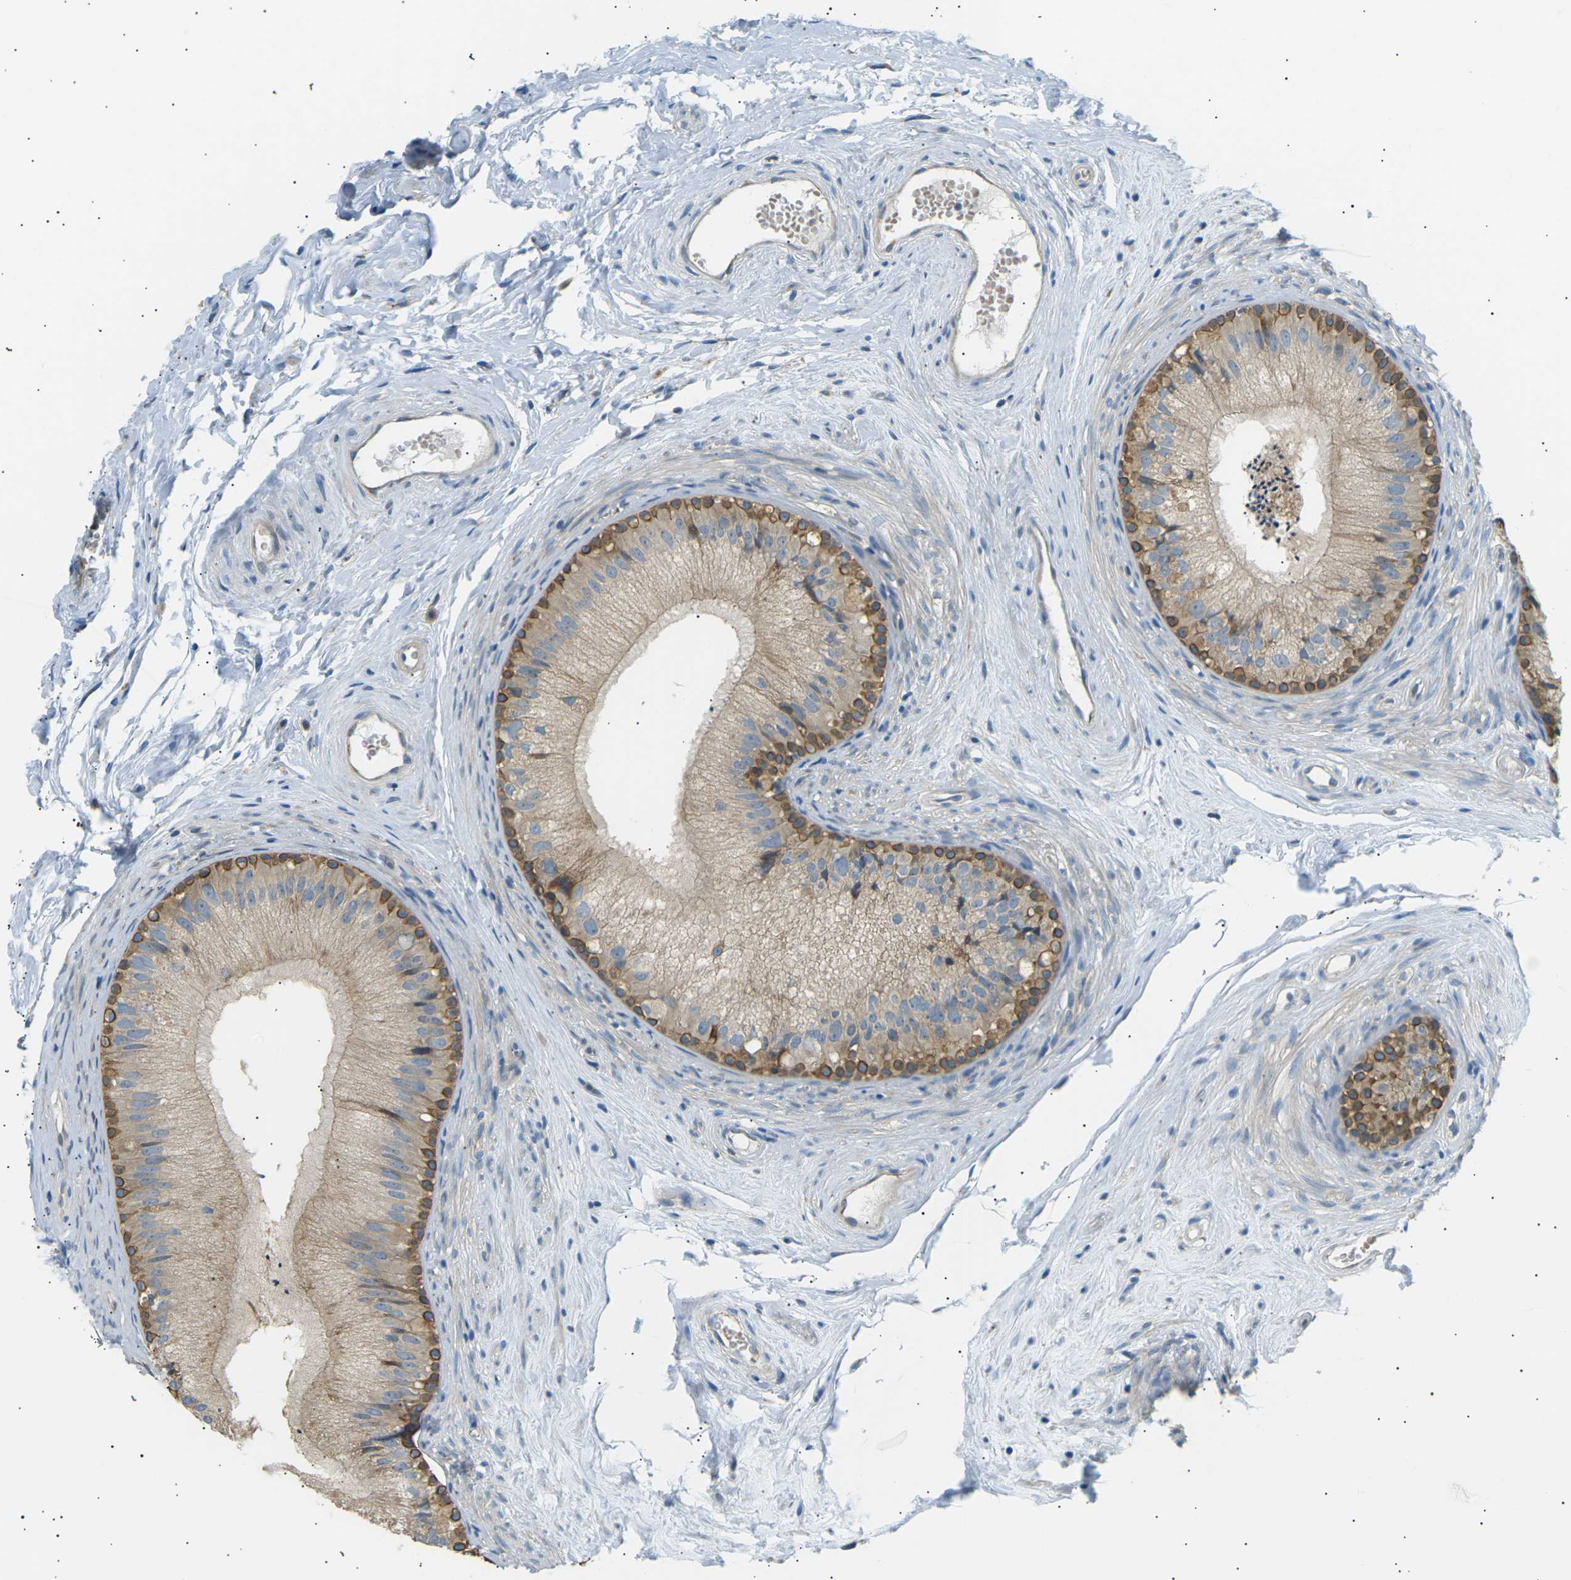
{"staining": {"intensity": "moderate", "quantity": "25%-75%", "location": "cytoplasmic/membranous"}, "tissue": "epididymis", "cell_type": "Glandular cells", "image_type": "normal", "snomed": [{"axis": "morphology", "description": "Normal tissue, NOS"}, {"axis": "topography", "description": "Epididymis"}], "caption": "Glandular cells exhibit moderate cytoplasmic/membranous expression in about 25%-75% of cells in benign epididymis.", "gene": "TBC1D8", "patient": {"sex": "male", "age": 56}}